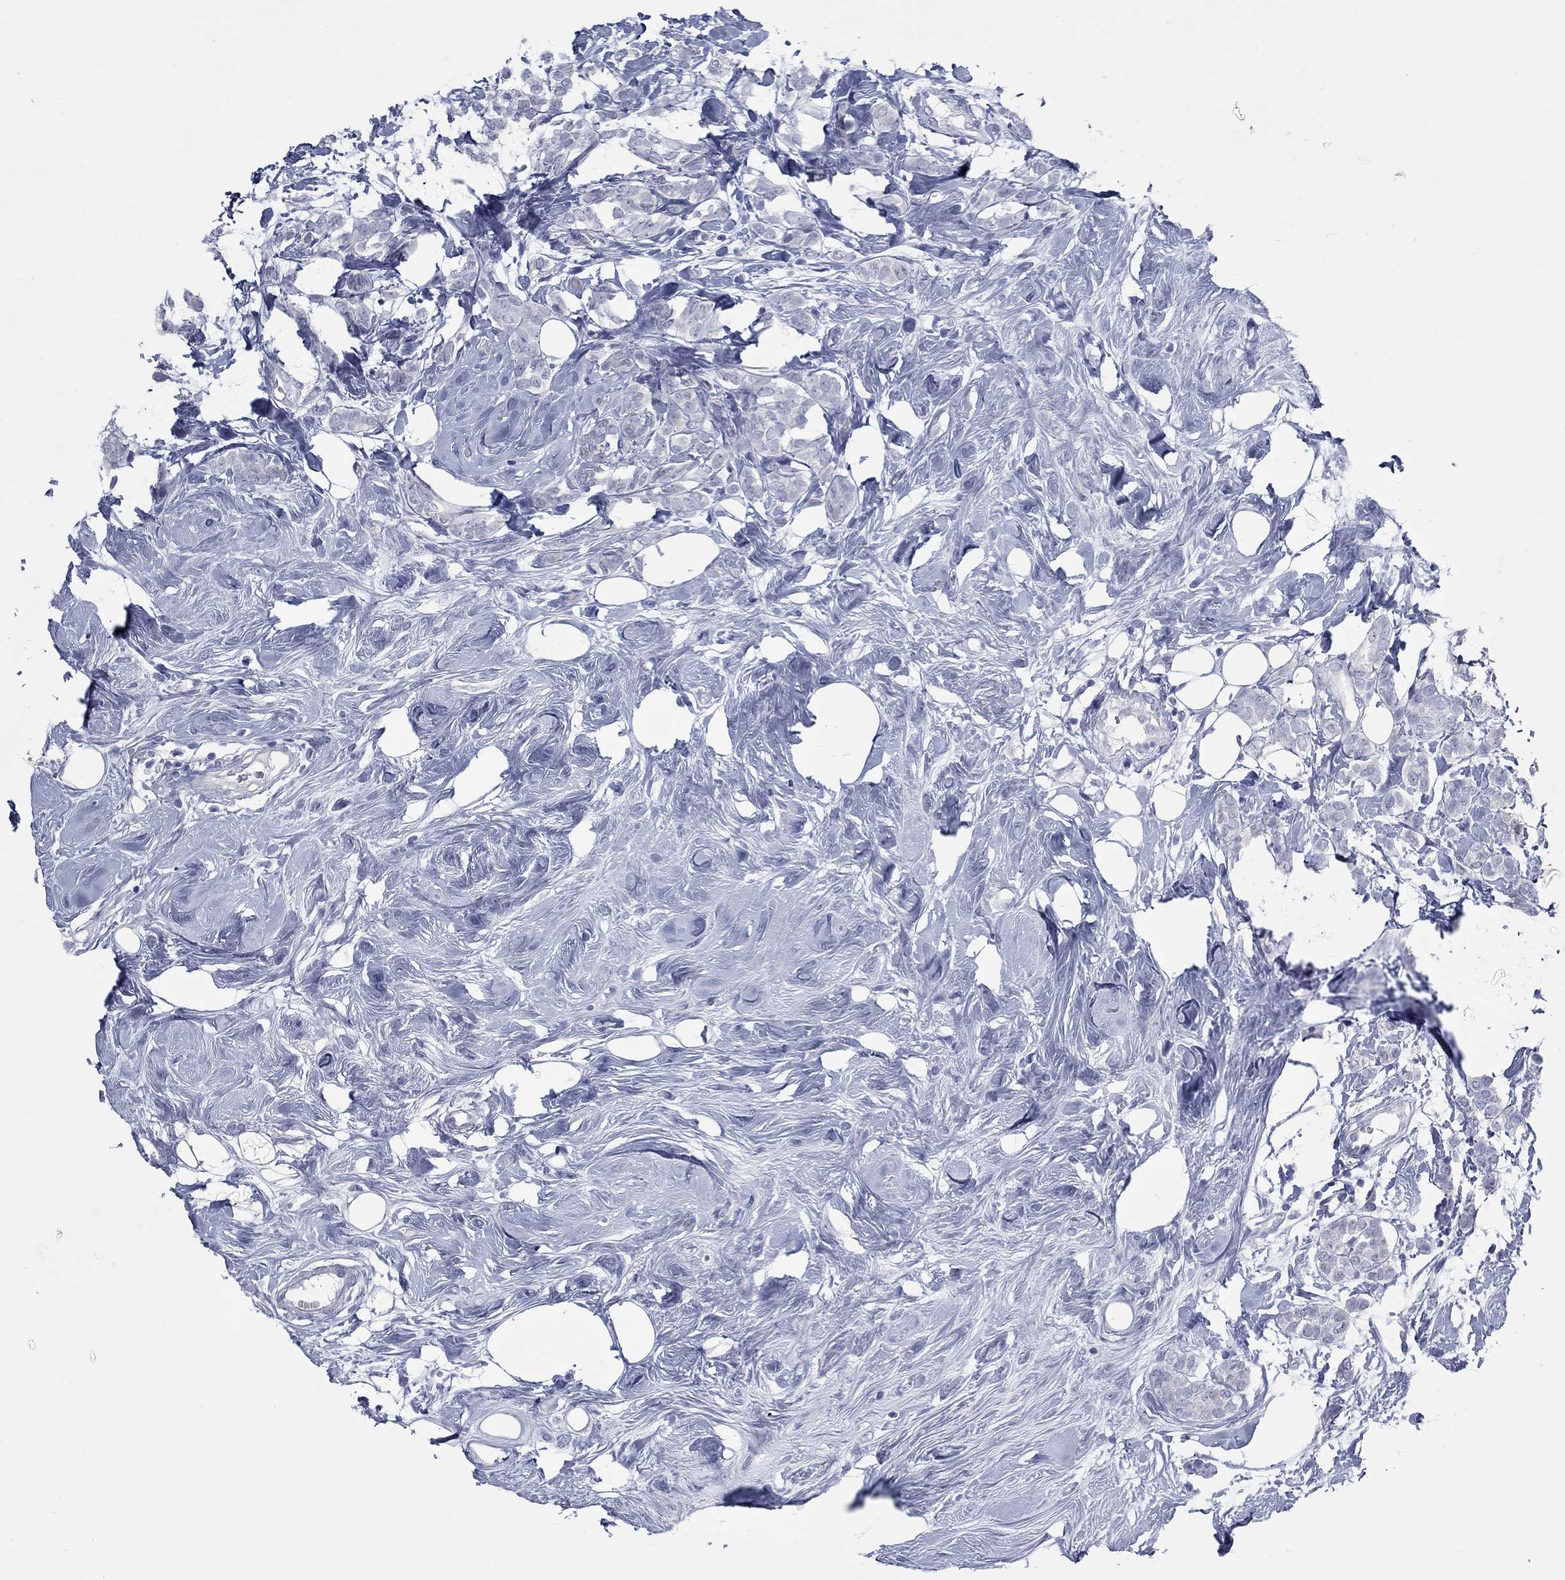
{"staining": {"intensity": "negative", "quantity": "none", "location": "none"}, "tissue": "breast cancer", "cell_type": "Tumor cells", "image_type": "cancer", "snomed": [{"axis": "morphology", "description": "Lobular carcinoma"}, {"axis": "topography", "description": "Breast"}], "caption": "There is no significant expression in tumor cells of breast cancer (lobular carcinoma). Brightfield microscopy of immunohistochemistry (IHC) stained with DAB (brown) and hematoxylin (blue), captured at high magnification.", "gene": "KIRREL2", "patient": {"sex": "female", "age": 49}}